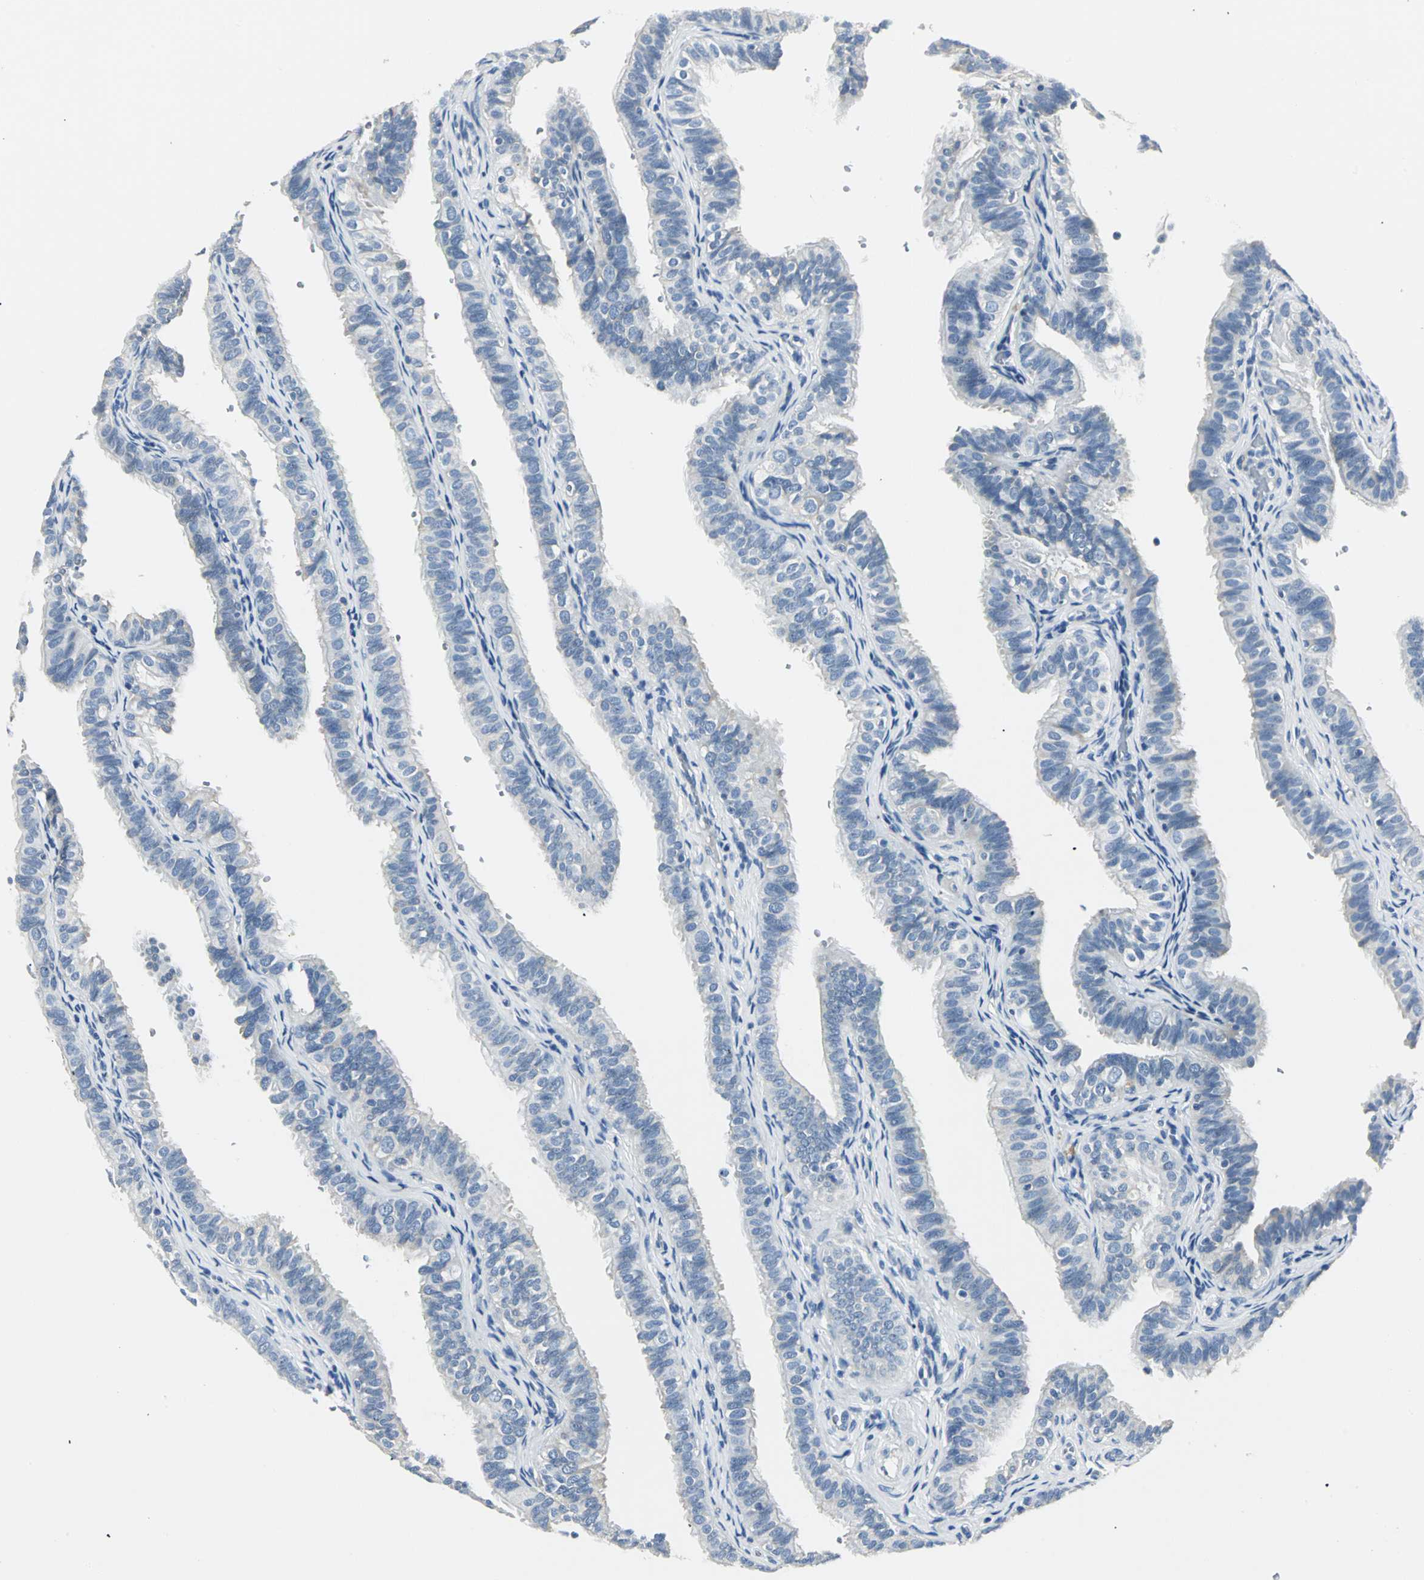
{"staining": {"intensity": "negative", "quantity": "none", "location": "none"}, "tissue": "fallopian tube", "cell_type": "Glandular cells", "image_type": "normal", "snomed": [{"axis": "morphology", "description": "Normal tissue, NOS"}, {"axis": "morphology", "description": "Dermoid, NOS"}, {"axis": "topography", "description": "Fallopian tube"}], "caption": "DAB (3,3'-diaminobenzidine) immunohistochemical staining of normal human fallopian tube shows no significant expression in glandular cells.", "gene": "B3GNT2", "patient": {"sex": "female", "age": 33}}